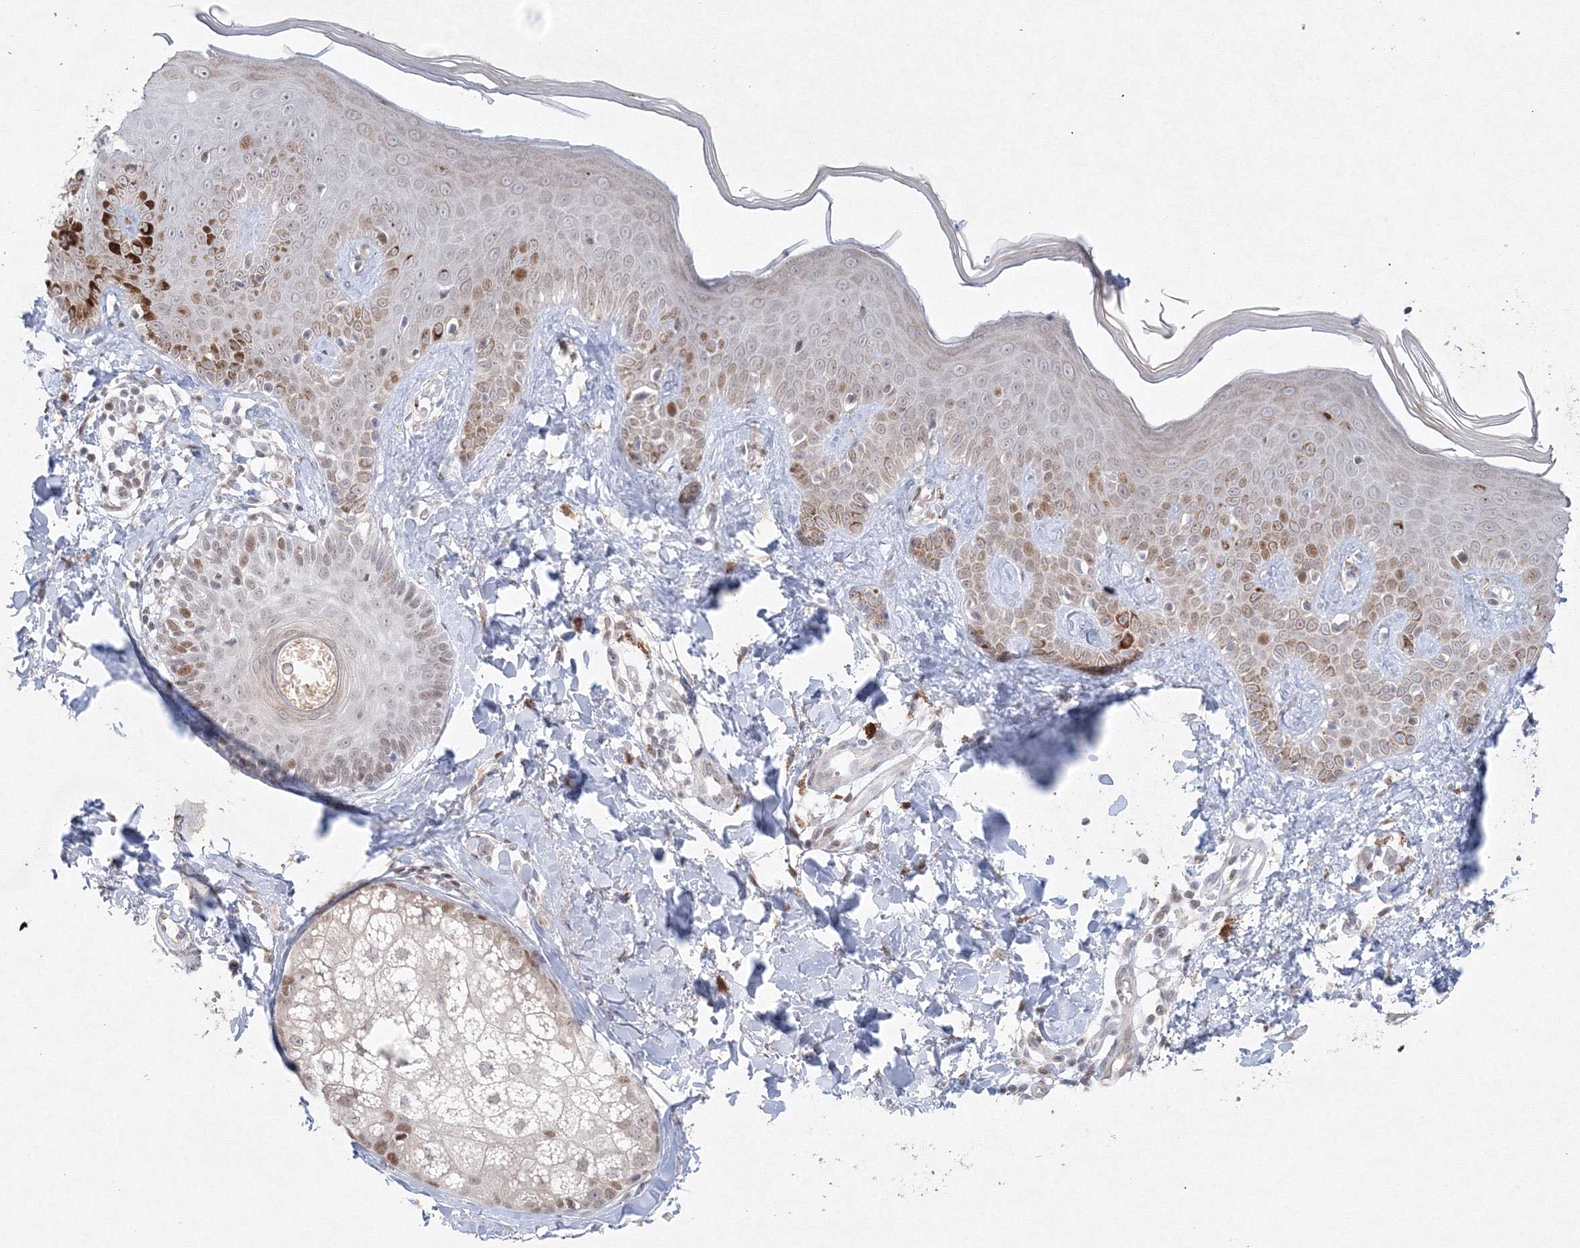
{"staining": {"intensity": "negative", "quantity": "none", "location": "none"}, "tissue": "skin", "cell_type": "Fibroblasts", "image_type": "normal", "snomed": [{"axis": "morphology", "description": "Normal tissue, NOS"}, {"axis": "topography", "description": "Skin"}], "caption": "An IHC histopathology image of benign skin is shown. There is no staining in fibroblasts of skin. (Stains: DAB immunohistochemistry with hematoxylin counter stain, Microscopy: brightfield microscopy at high magnification).", "gene": "KIF4A", "patient": {"sex": "male", "age": 52}}